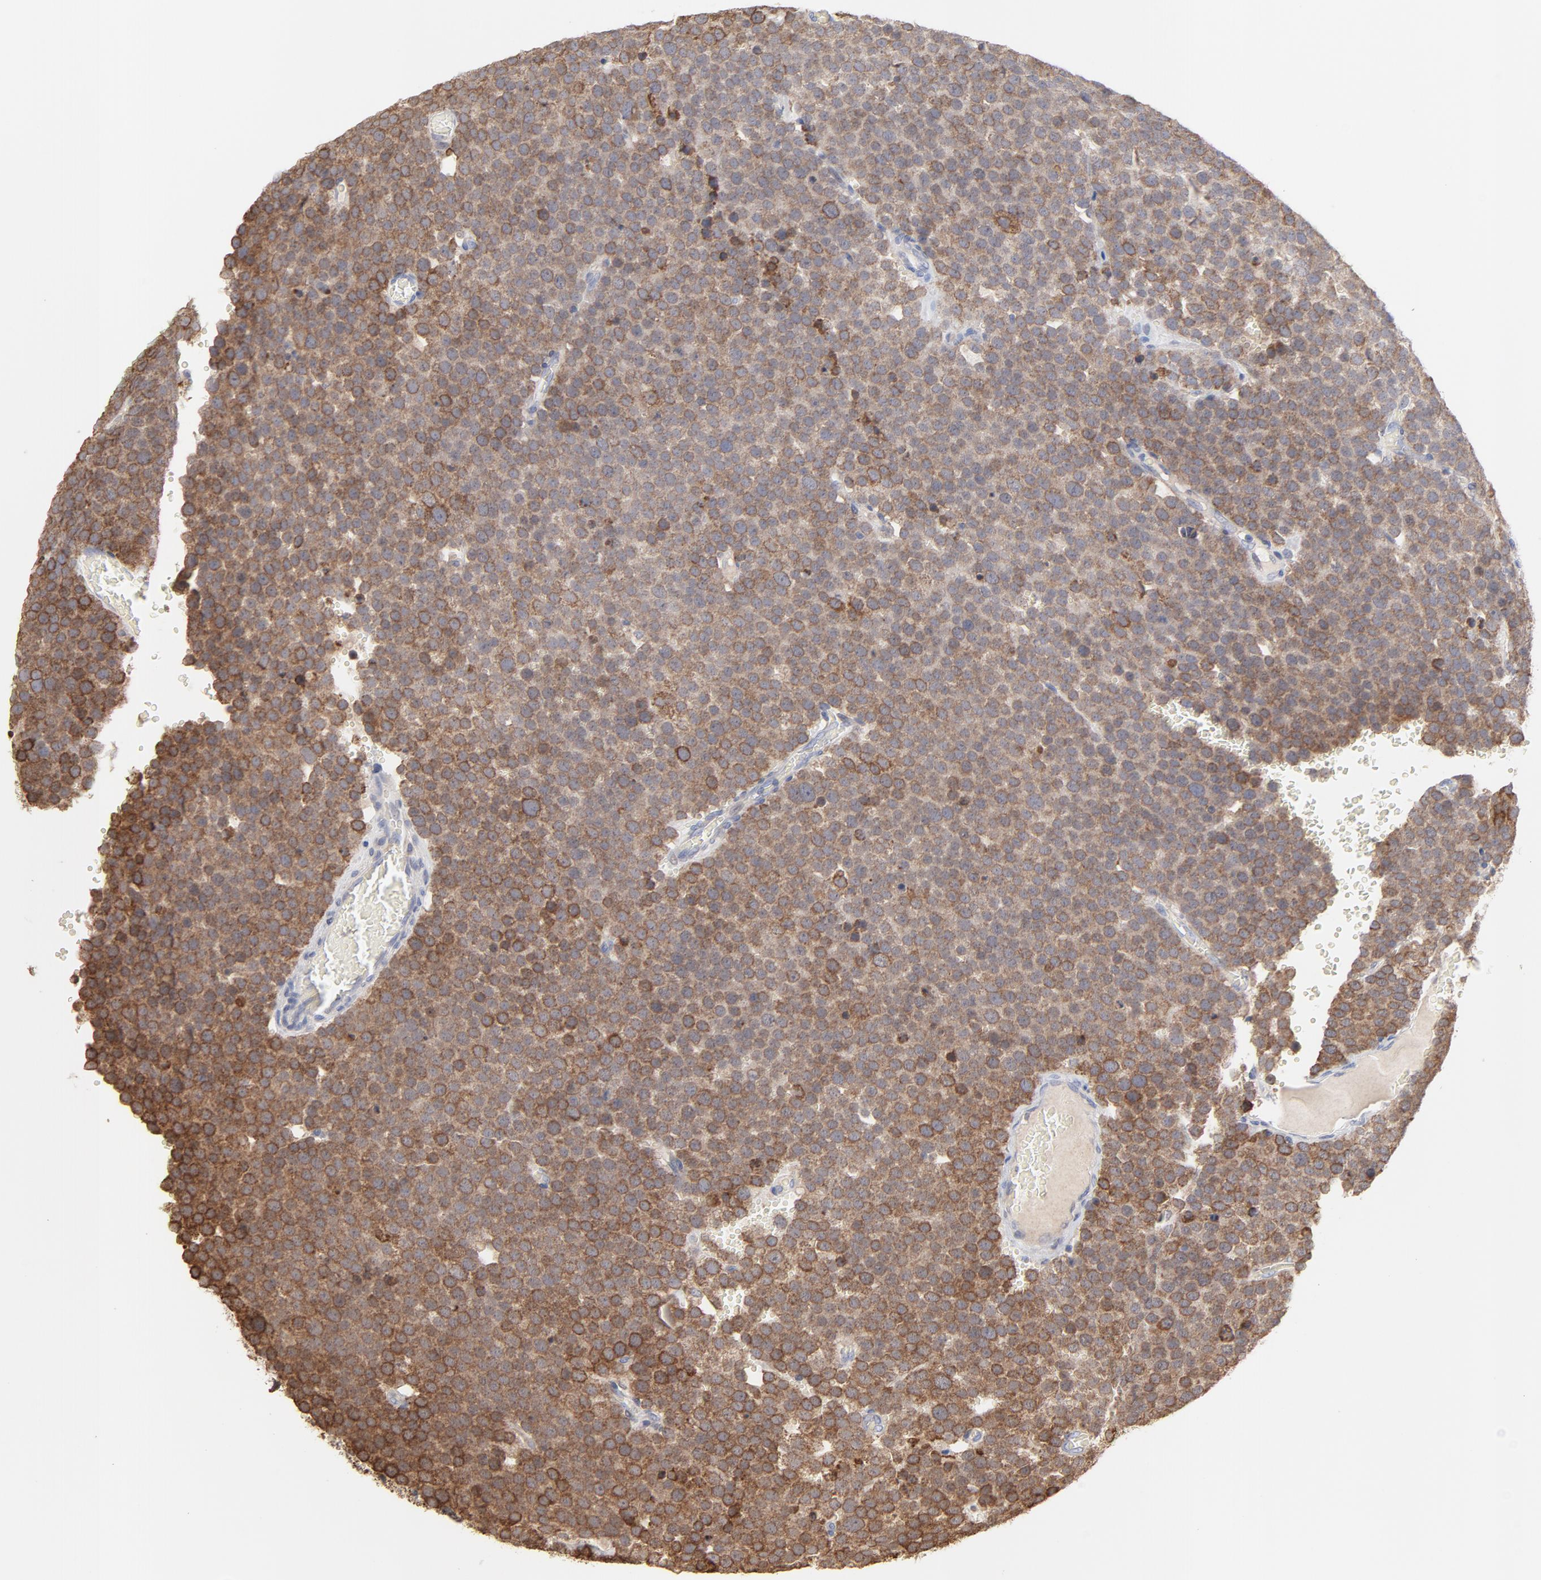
{"staining": {"intensity": "moderate", "quantity": ">75%", "location": "cytoplasmic/membranous"}, "tissue": "testis cancer", "cell_type": "Tumor cells", "image_type": "cancer", "snomed": [{"axis": "morphology", "description": "Seminoma, NOS"}, {"axis": "topography", "description": "Testis"}], "caption": "Testis seminoma was stained to show a protein in brown. There is medium levels of moderate cytoplasmic/membranous expression in about >75% of tumor cells.", "gene": "PPFIBP2", "patient": {"sex": "male", "age": 71}}